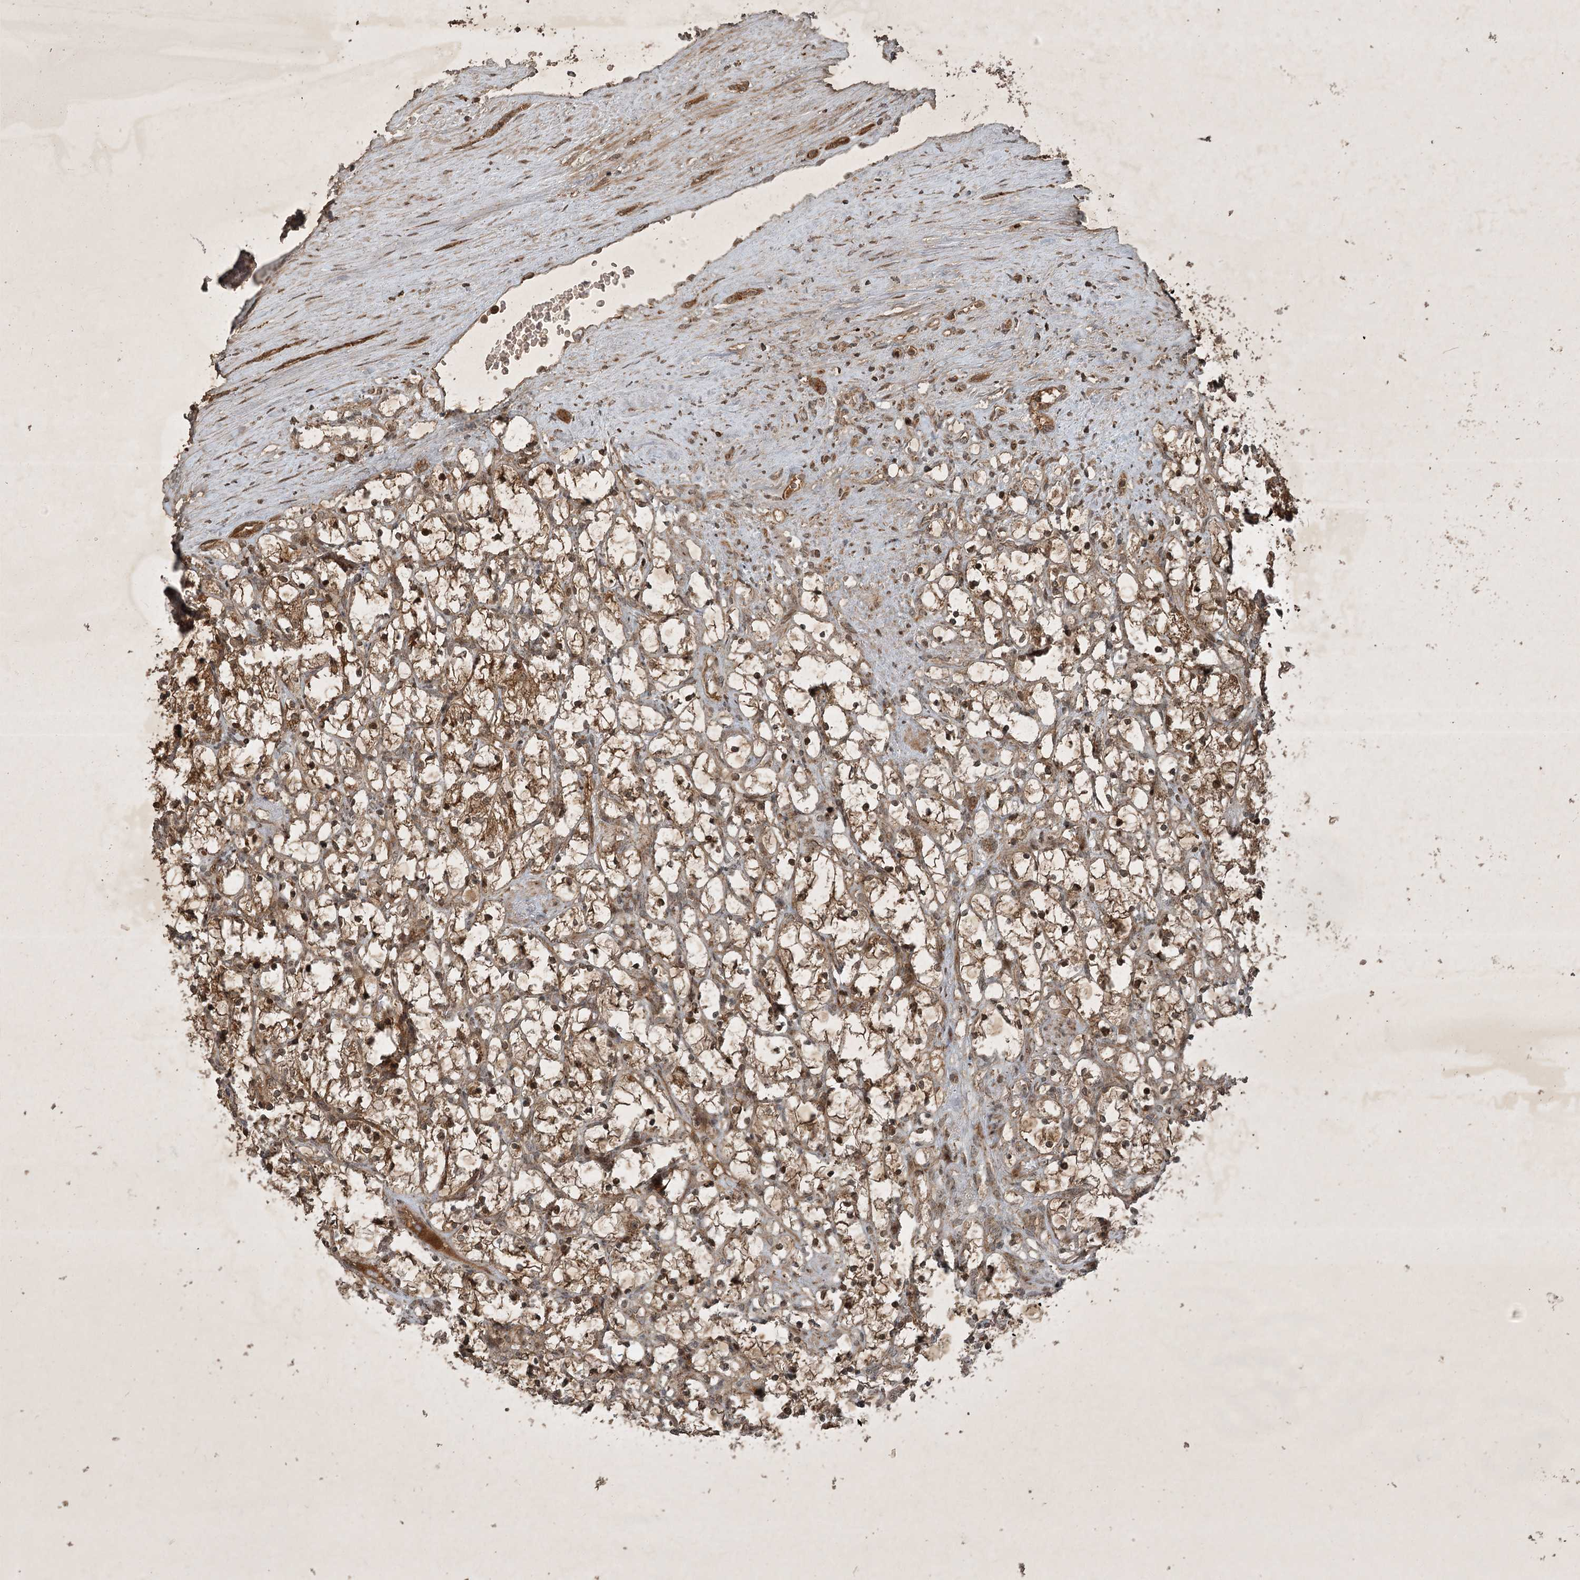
{"staining": {"intensity": "moderate", "quantity": ">75%", "location": "cytoplasmic/membranous,nuclear"}, "tissue": "renal cancer", "cell_type": "Tumor cells", "image_type": "cancer", "snomed": [{"axis": "morphology", "description": "Adenocarcinoma, NOS"}, {"axis": "topography", "description": "Kidney"}], "caption": "Protein staining of adenocarcinoma (renal) tissue shows moderate cytoplasmic/membranous and nuclear positivity in about >75% of tumor cells.", "gene": "UNC93A", "patient": {"sex": "female", "age": 69}}